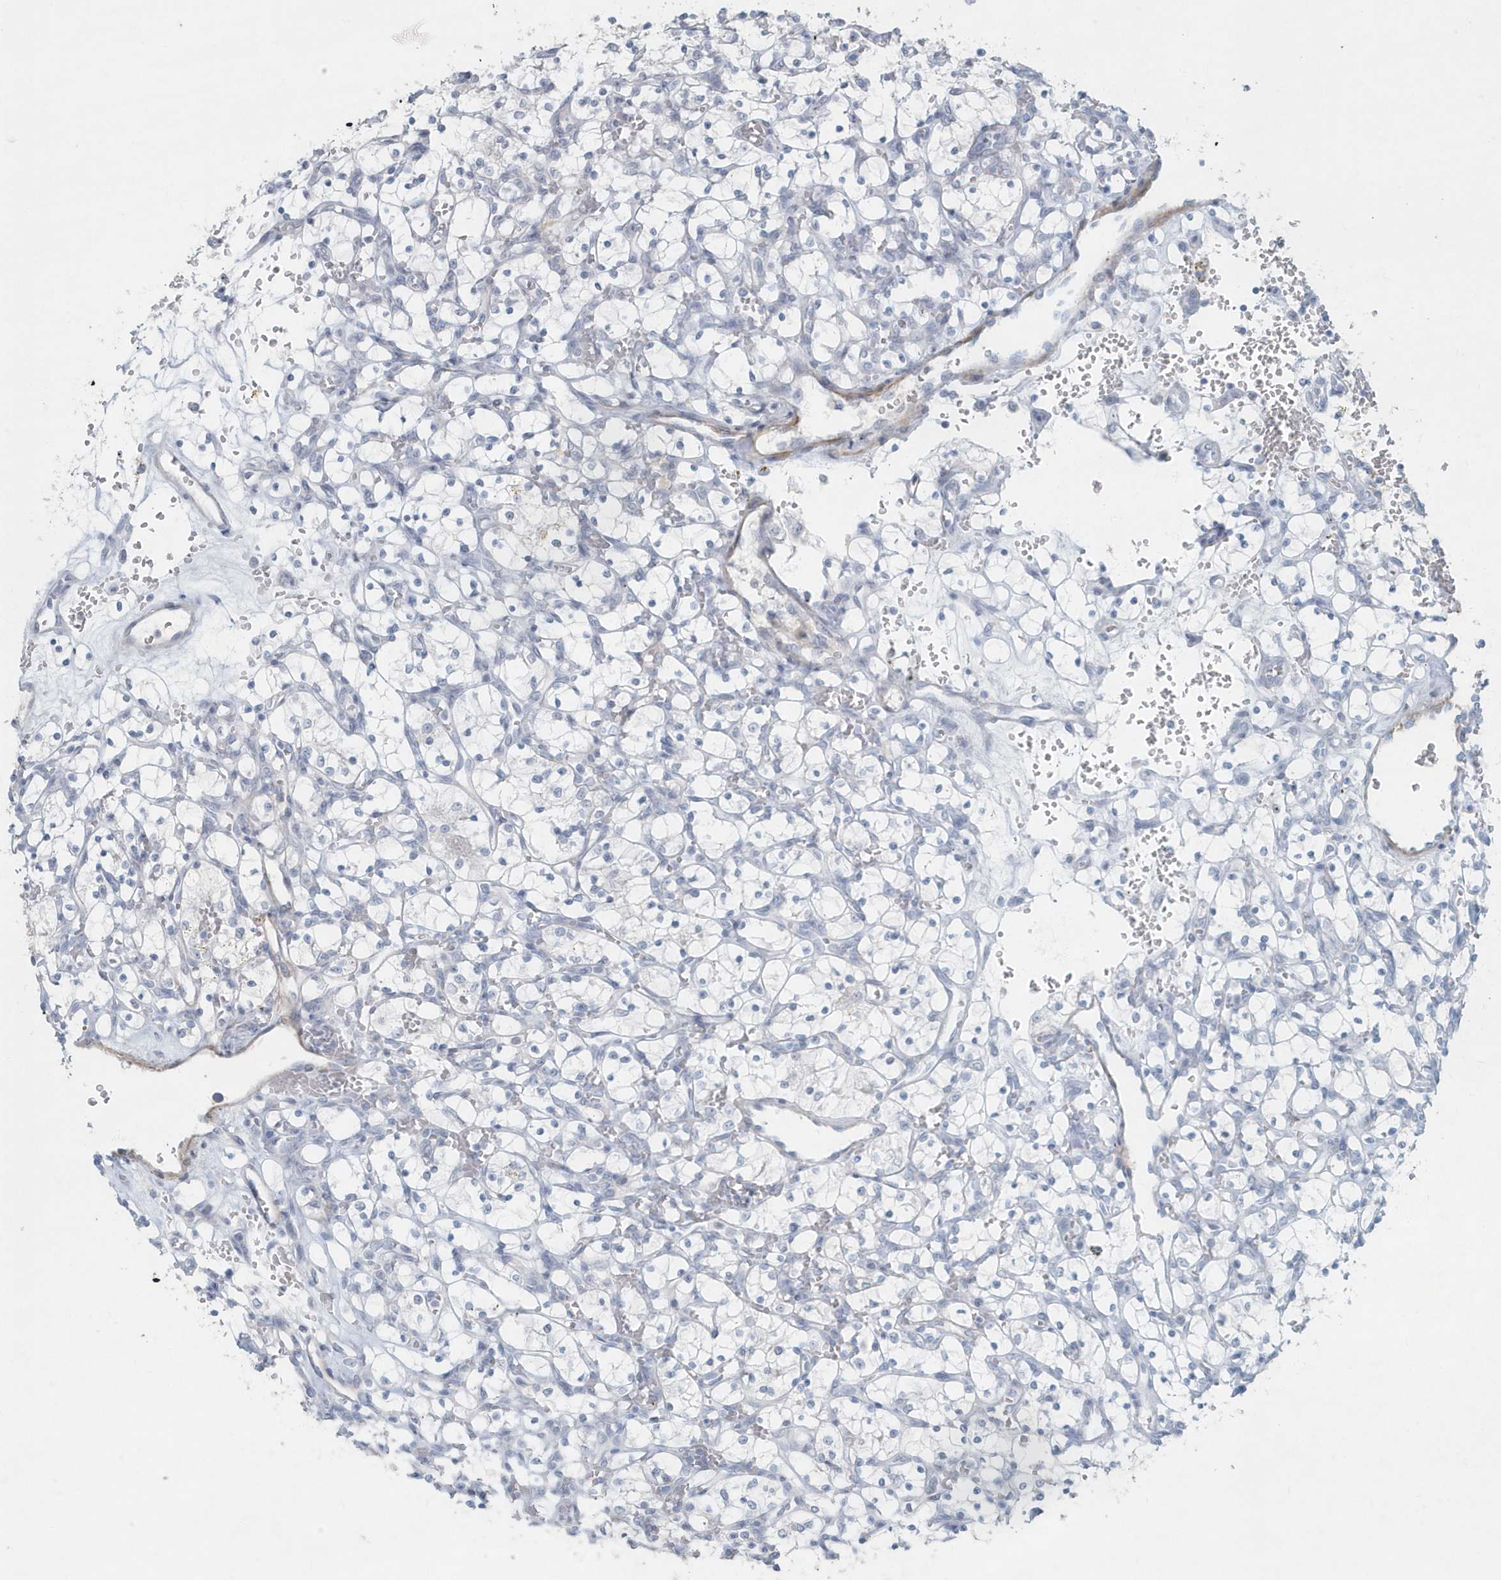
{"staining": {"intensity": "negative", "quantity": "none", "location": "none"}, "tissue": "renal cancer", "cell_type": "Tumor cells", "image_type": "cancer", "snomed": [{"axis": "morphology", "description": "Adenocarcinoma, NOS"}, {"axis": "topography", "description": "Kidney"}], "caption": "The photomicrograph reveals no significant expression in tumor cells of adenocarcinoma (renal).", "gene": "MYOT", "patient": {"sex": "female", "age": 69}}